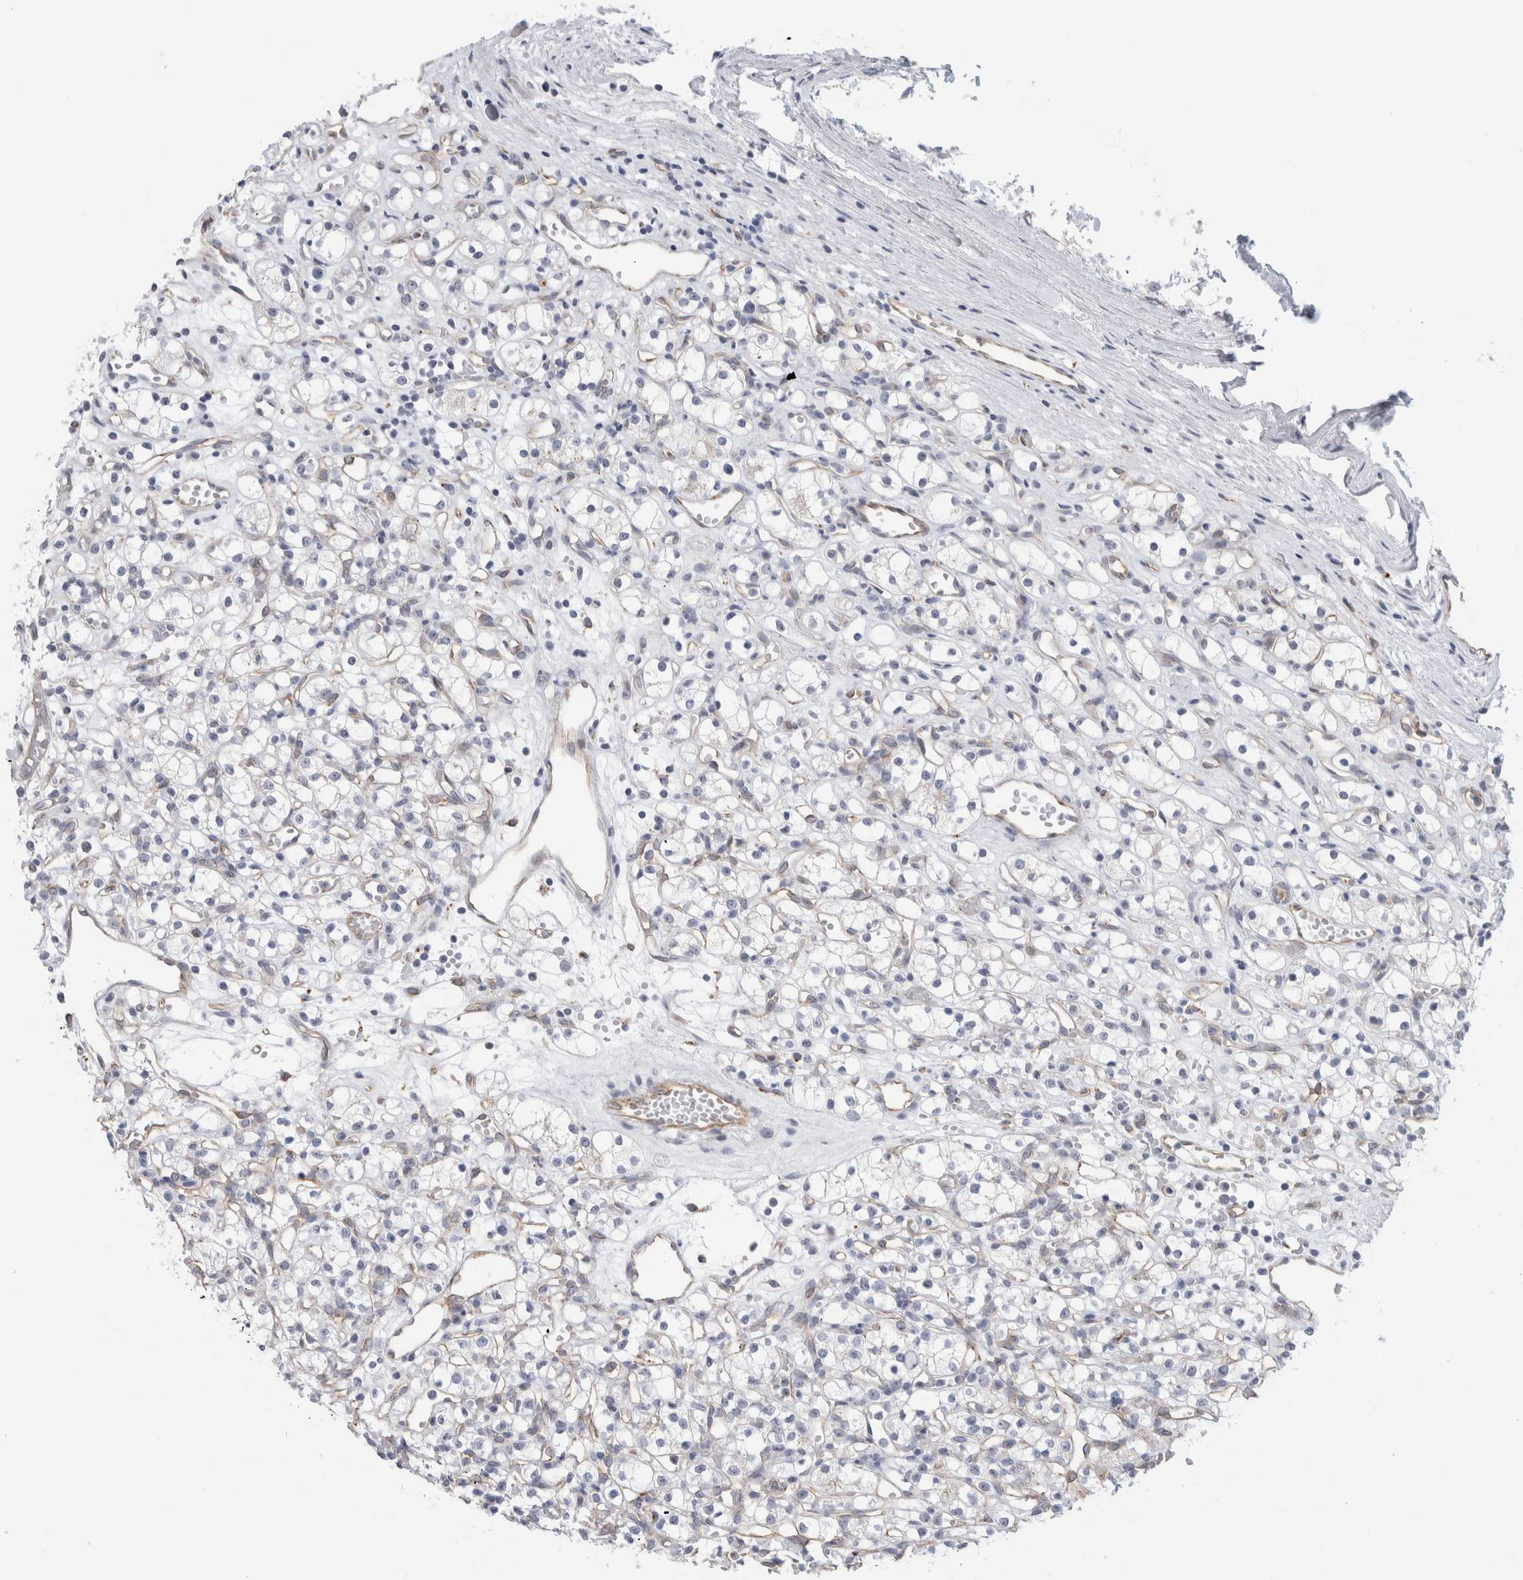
{"staining": {"intensity": "negative", "quantity": "none", "location": "none"}, "tissue": "renal cancer", "cell_type": "Tumor cells", "image_type": "cancer", "snomed": [{"axis": "morphology", "description": "Adenocarcinoma, NOS"}, {"axis": "topography", "description": "Kidney"}], "caption": "Histopathology image shows no protein positivity in tumor cells of renal cancer (adenocarcinoma) tissue.", "gene": "ANKMY1", "patient": {"sex": "female", "age": 59}}